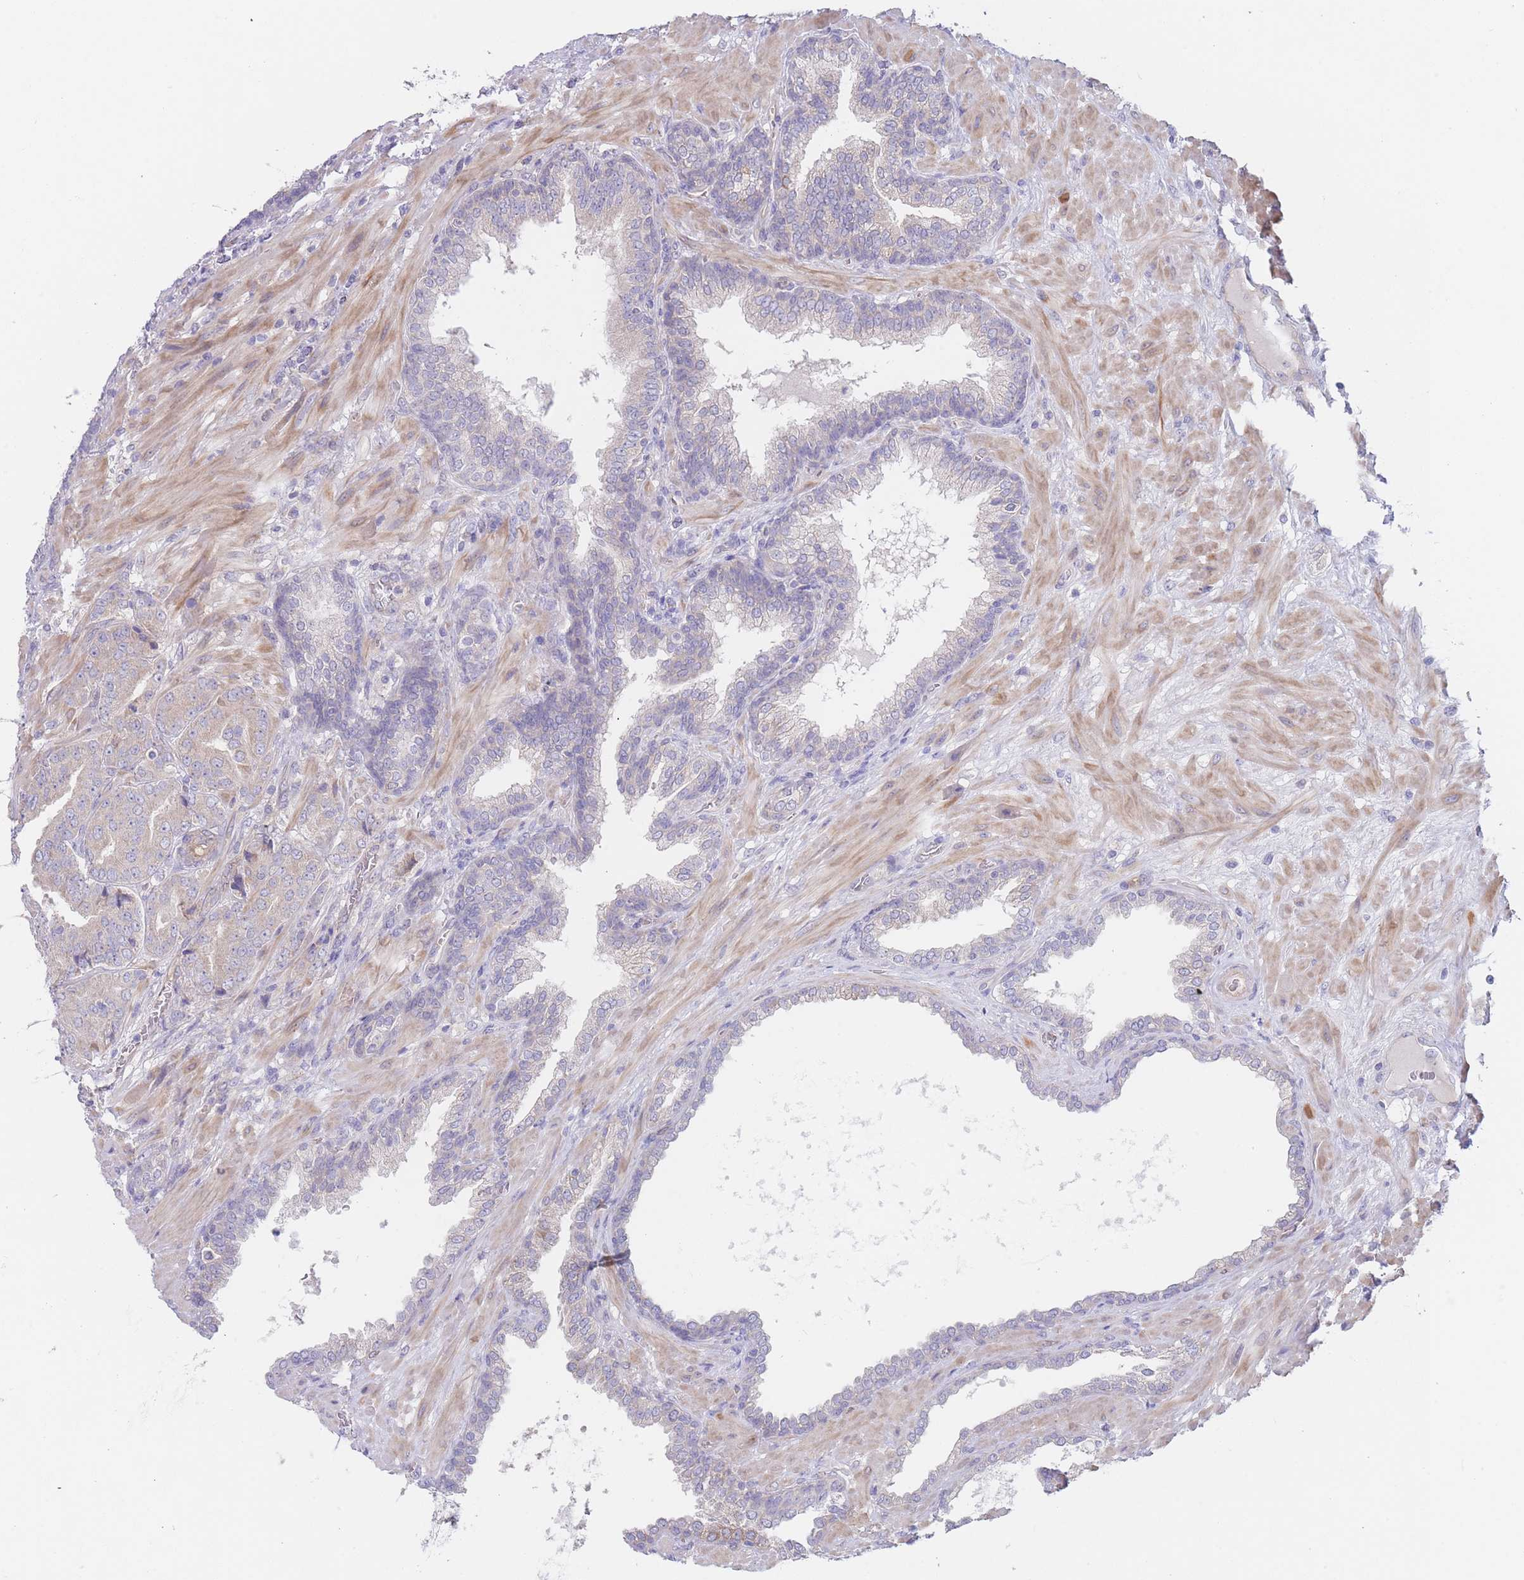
{"staining": {"intensity": "negative", "quantity": "none", "location": "none"}, "tissue": "prostate cancer", "cell_type": "Tumor cells", "image_type": "cancer", "snomed": [{"axis": "morphology", "description": "Adenocarcinoma, High grade"}, {"axis": "topography", "description": "Prostate"}], "caption": "Human high-grade adenocarcinoma (prostate) stained for a protein using IHC shows no staining in tumor cells.", "gene": "ZNF281", "patient": {"sex": "male", "age": 63}}